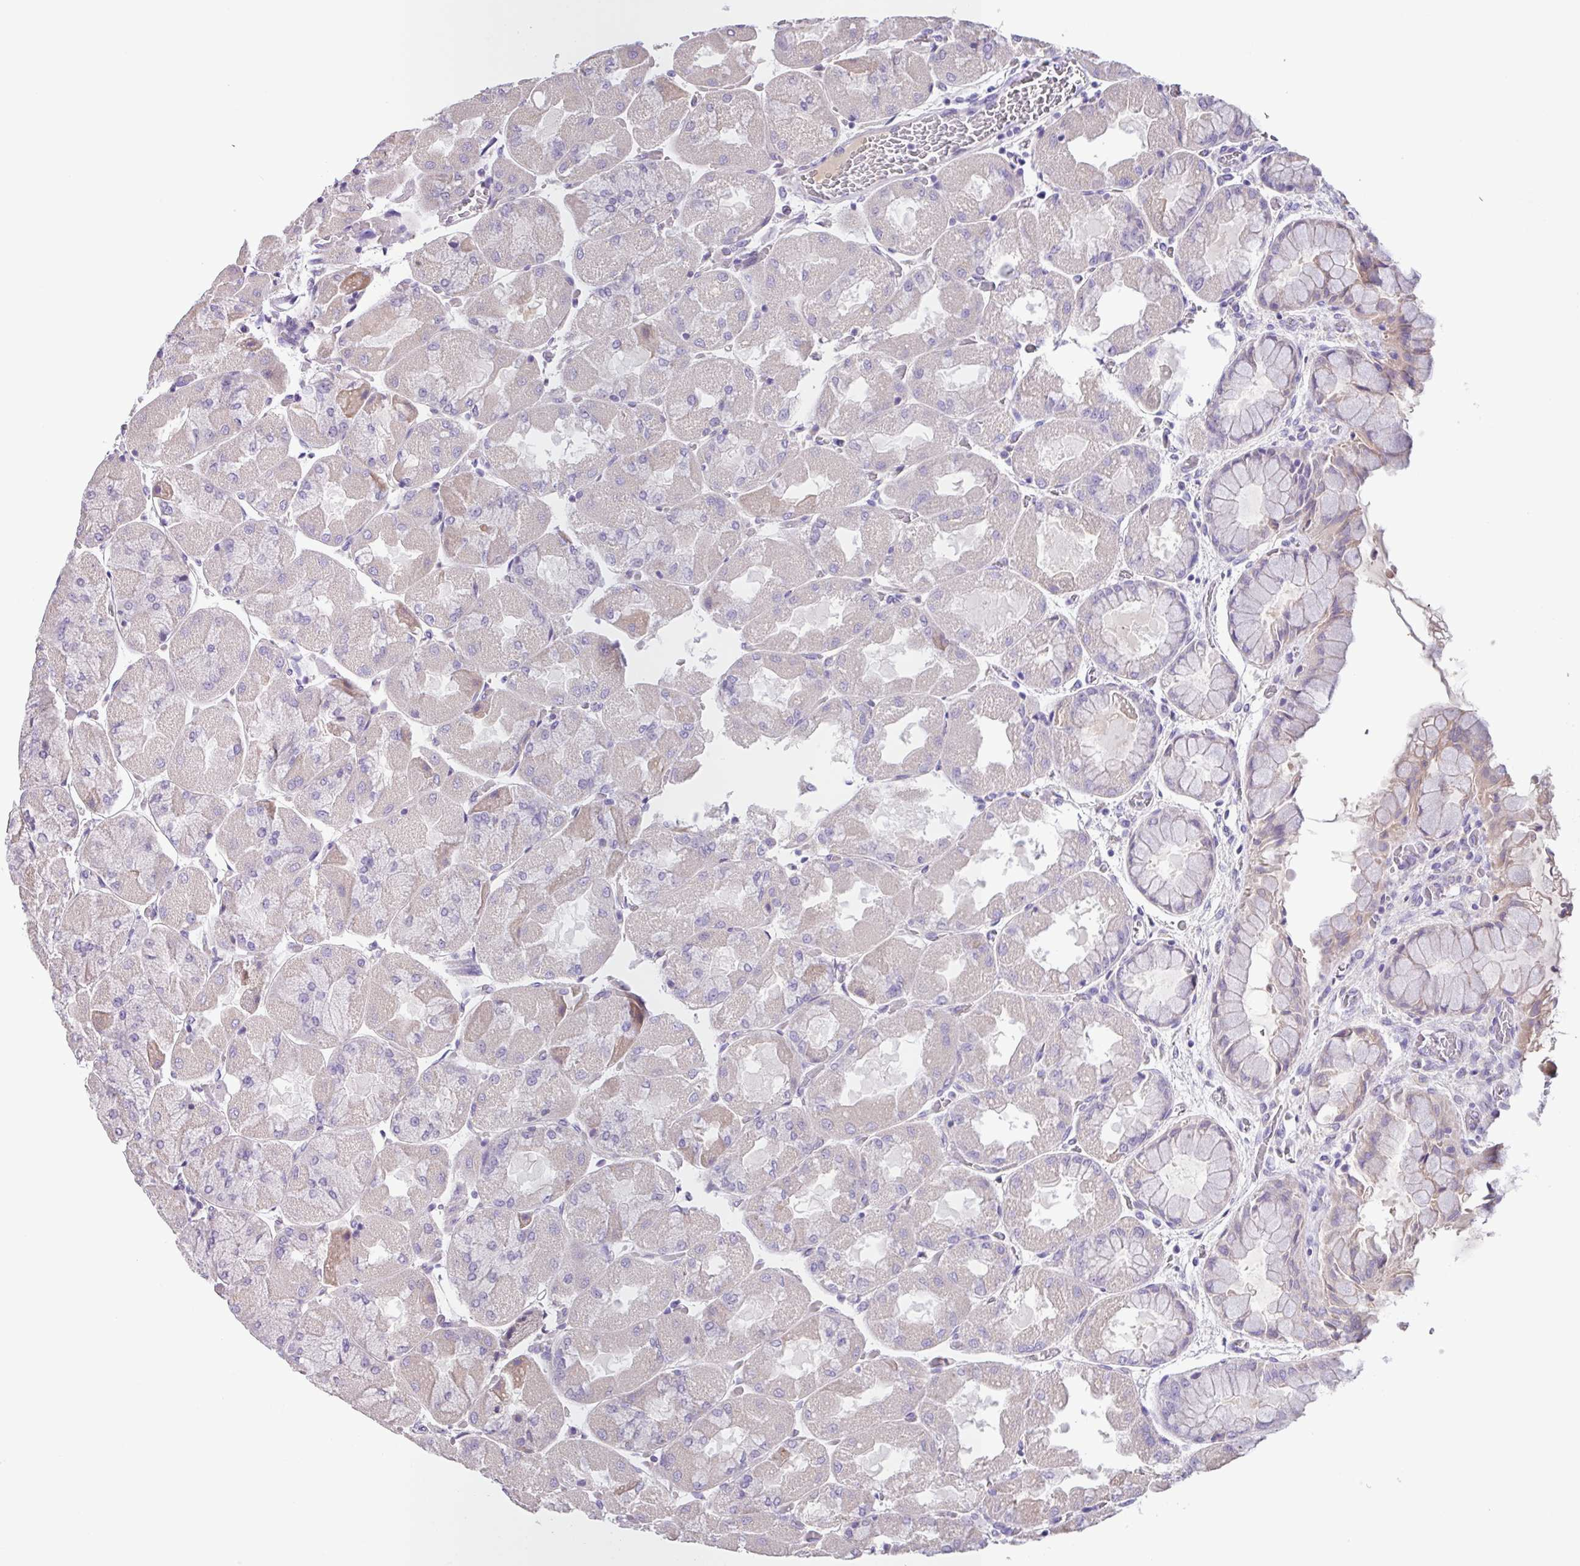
{"staining": {"intensity": "weak", "quantity": "<25%", "location": "cytoplasmic/membranous"}, "tissue": "stomach", "cell_type": "Glandular cells", "image_type": "normal", "snomed": [{"axis": "morphology", "description": "Normal tissue, NOS"}, {"axis": "topography", "description": "Stomach"}], "caption": "High power microscopy image of an immunohistochemistry (IHC) image of unremarkable stomach, revealing no significant expression in glandular cells.", "gene": "SFTPB", "patient": {"sex": "female", "age": 61}}